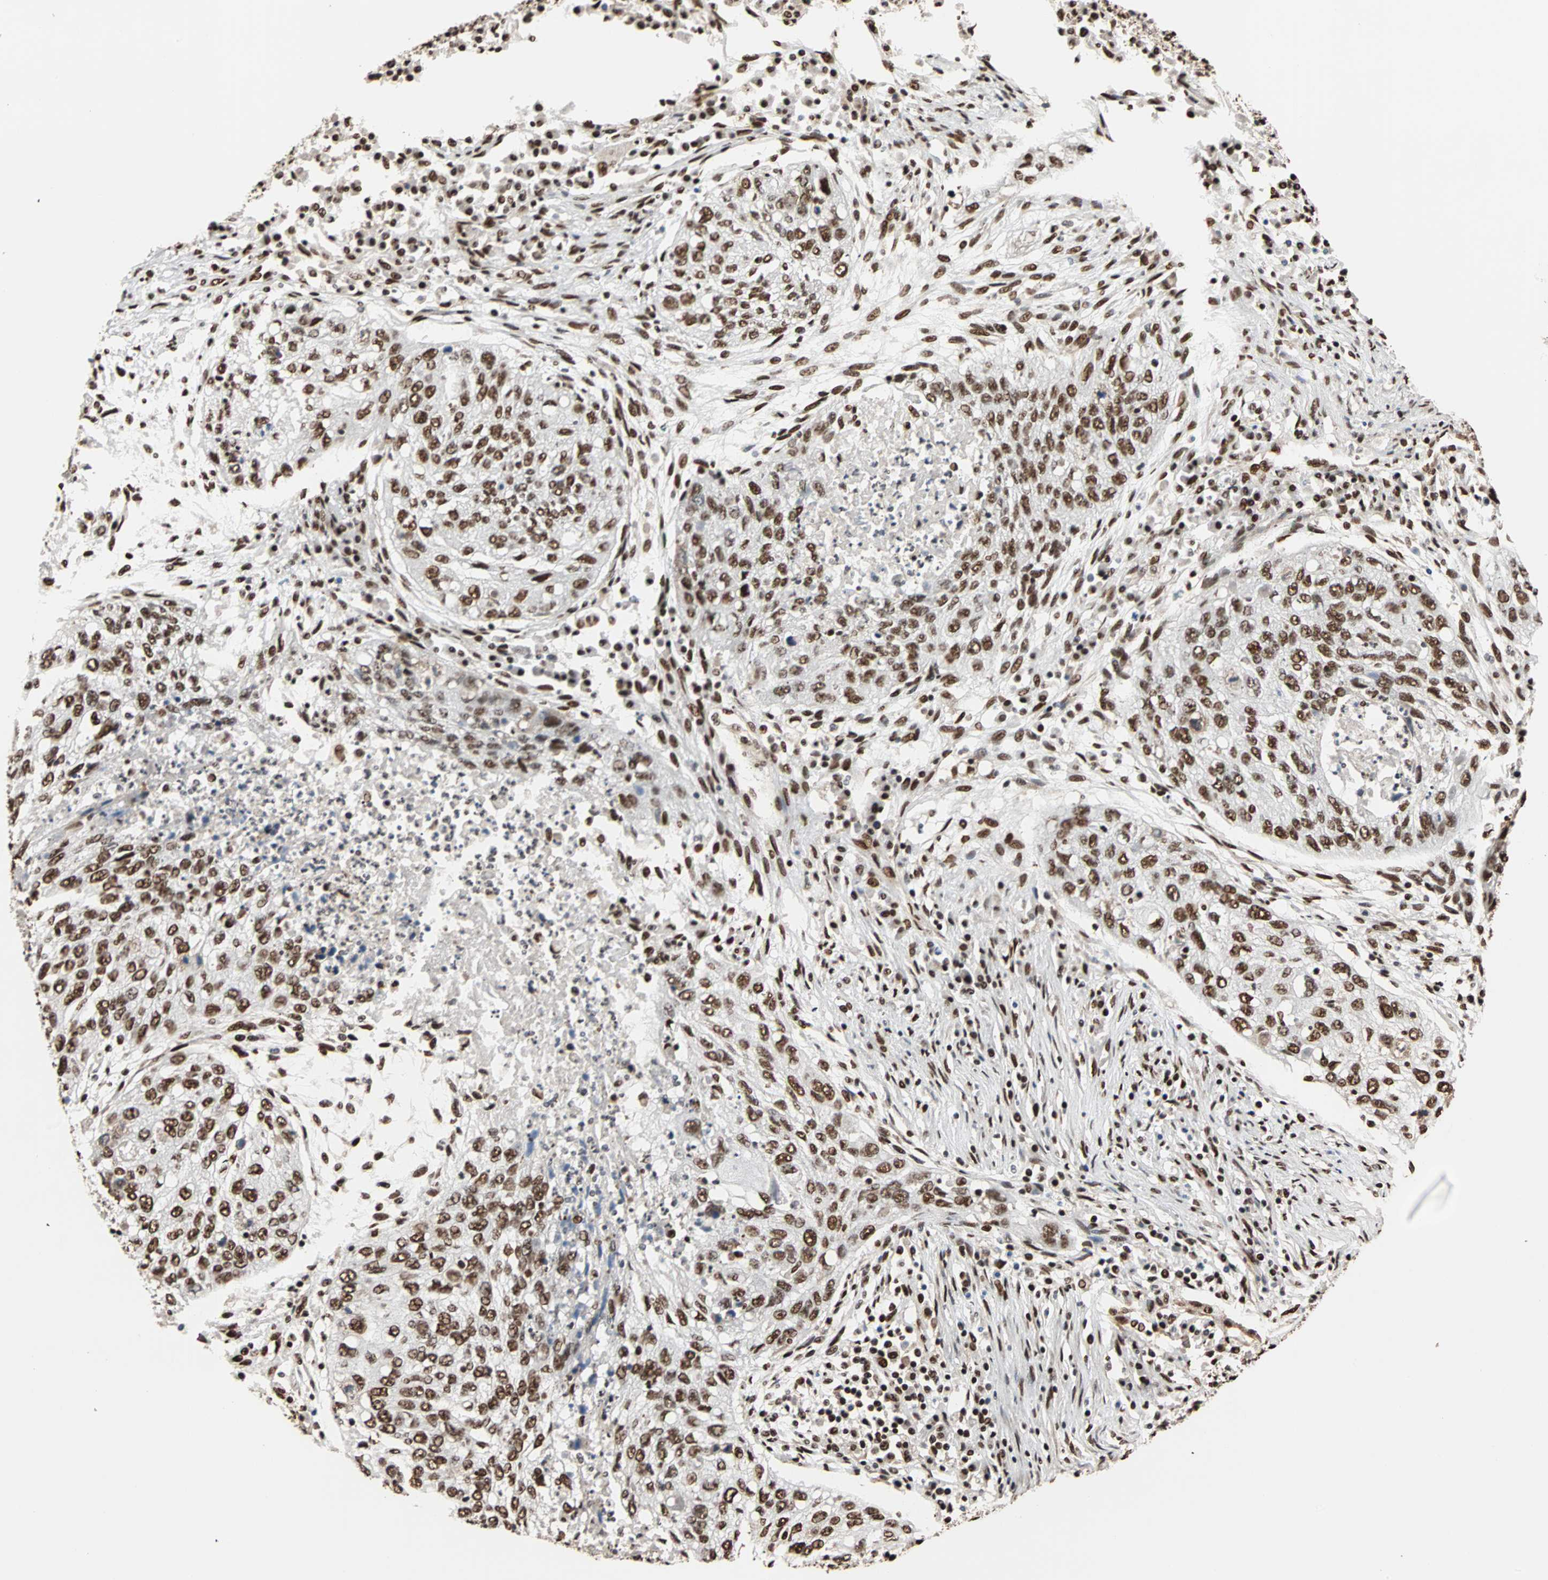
{"staining": {"intensity": "moderate", "quantity": ">75%", "location": "nuclear"}, "tissue": "lung cancer", "cell_type": "Tumor cells", "image_type": "cancer", "snomed": [{"axis": "morphology", "description": "Squamous cell carcinoma, NOS"}, {"axis": "topography", "description": "Lung"}], "caption": "Squamous cell carcinoma (lung) stained with a protein marker displays moderate staining in tumor cells.", "gene": "ILF2", "patient": {"sex": "female", "age": 63}}